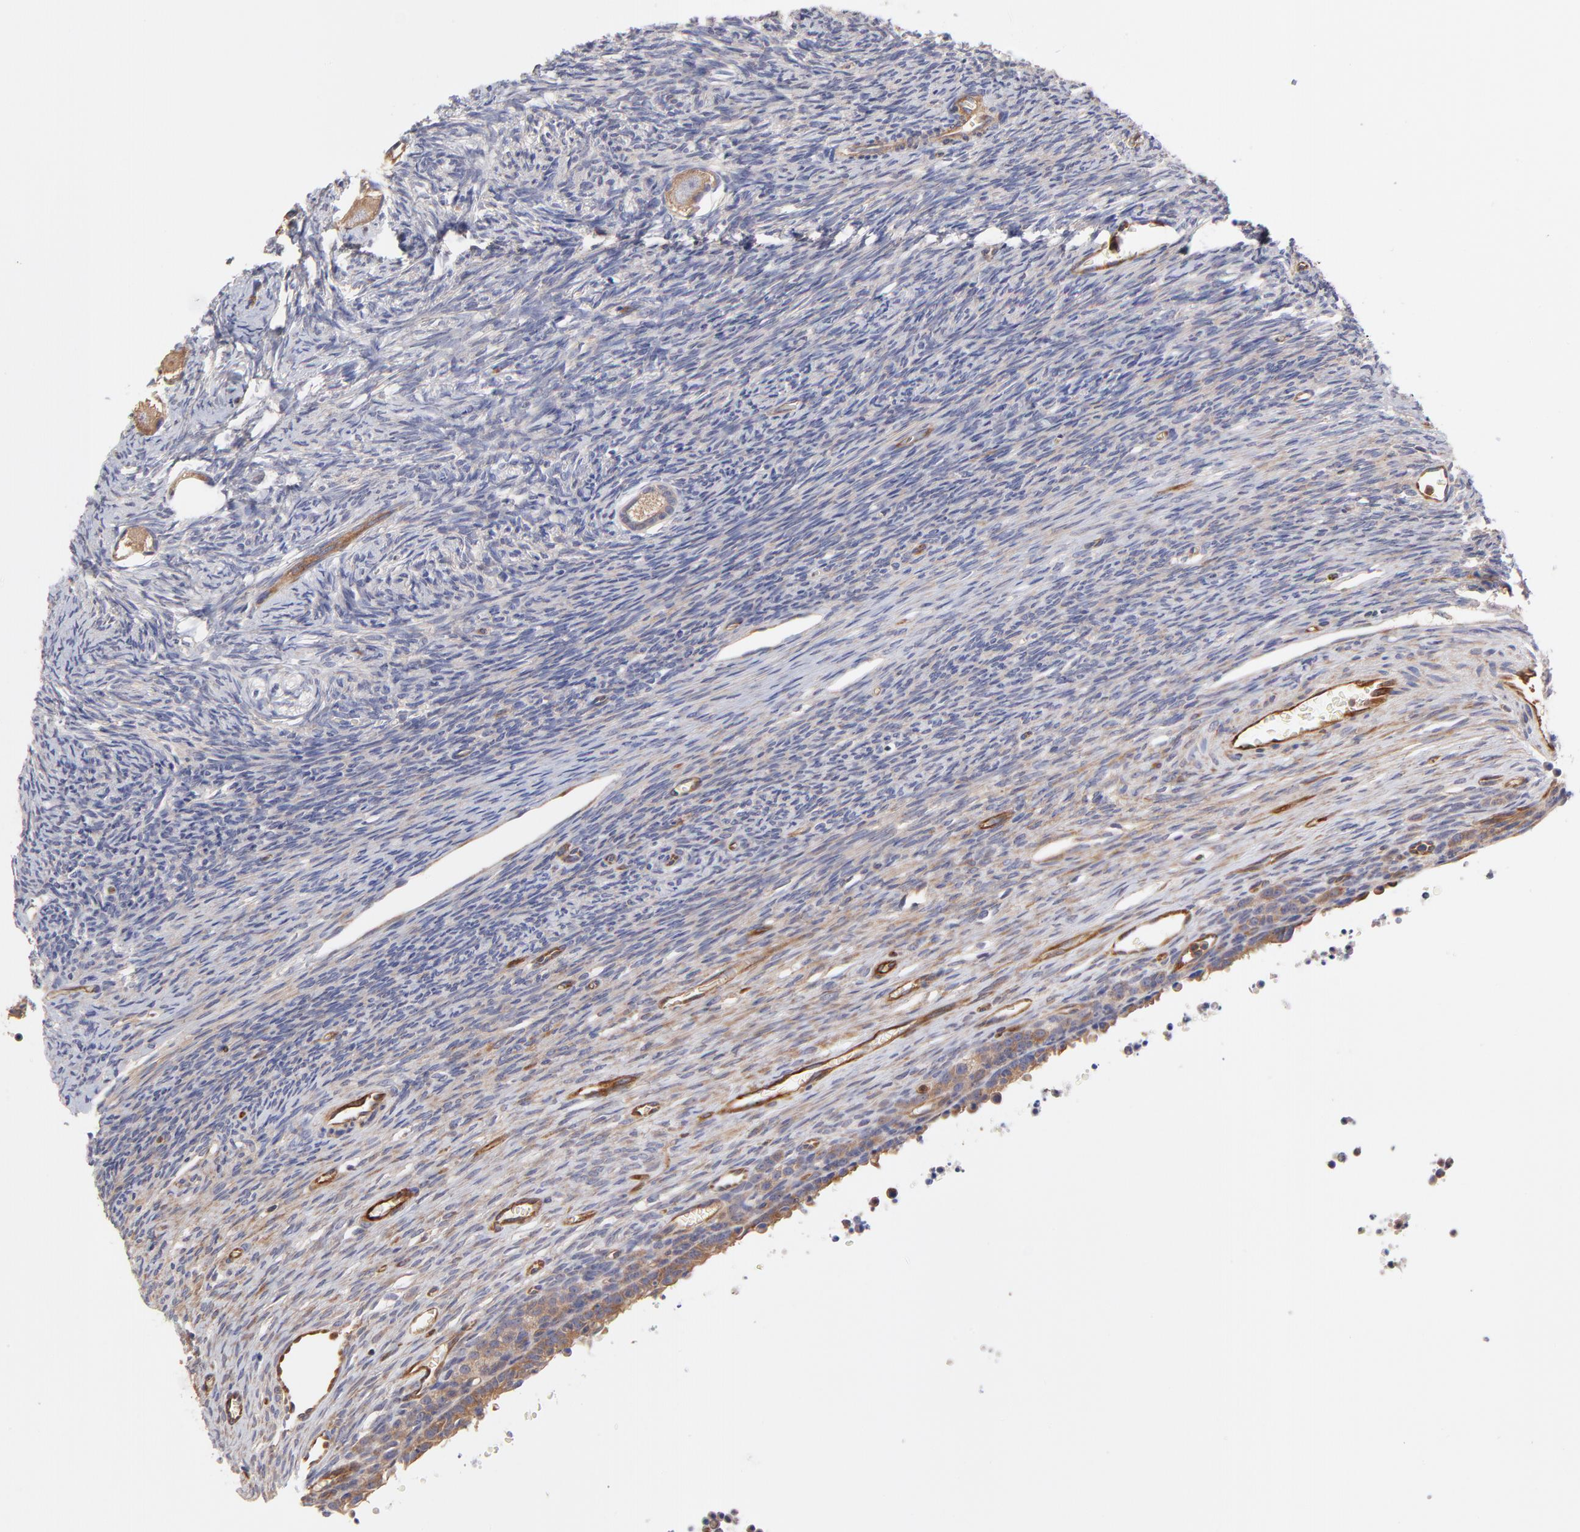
{"staining": {"intensity": "strong", "quantity": ">75%", "location": "cytoplasmic/membranous"}, "tissue": "ovary", "cell_type": "Follicle cells", "image_type": "normal", "snomed": [{"axis": "morphology", "description": "Normal tissue, NOS"}, {"axis": "topography", "description": "Ovary"}], "caption": "Benign ovary reveals strong cytoplasmic/membranous staining in about >75% of follicle cells The protein of interest is stained brown, and the nuclei are stained in blue (DAB (3,3'-diaminobenzidine) IHC with brightfield microscopy, high magnification)..", "gene": "ASB7", "patient": {"sex": "female", "age": 27}}